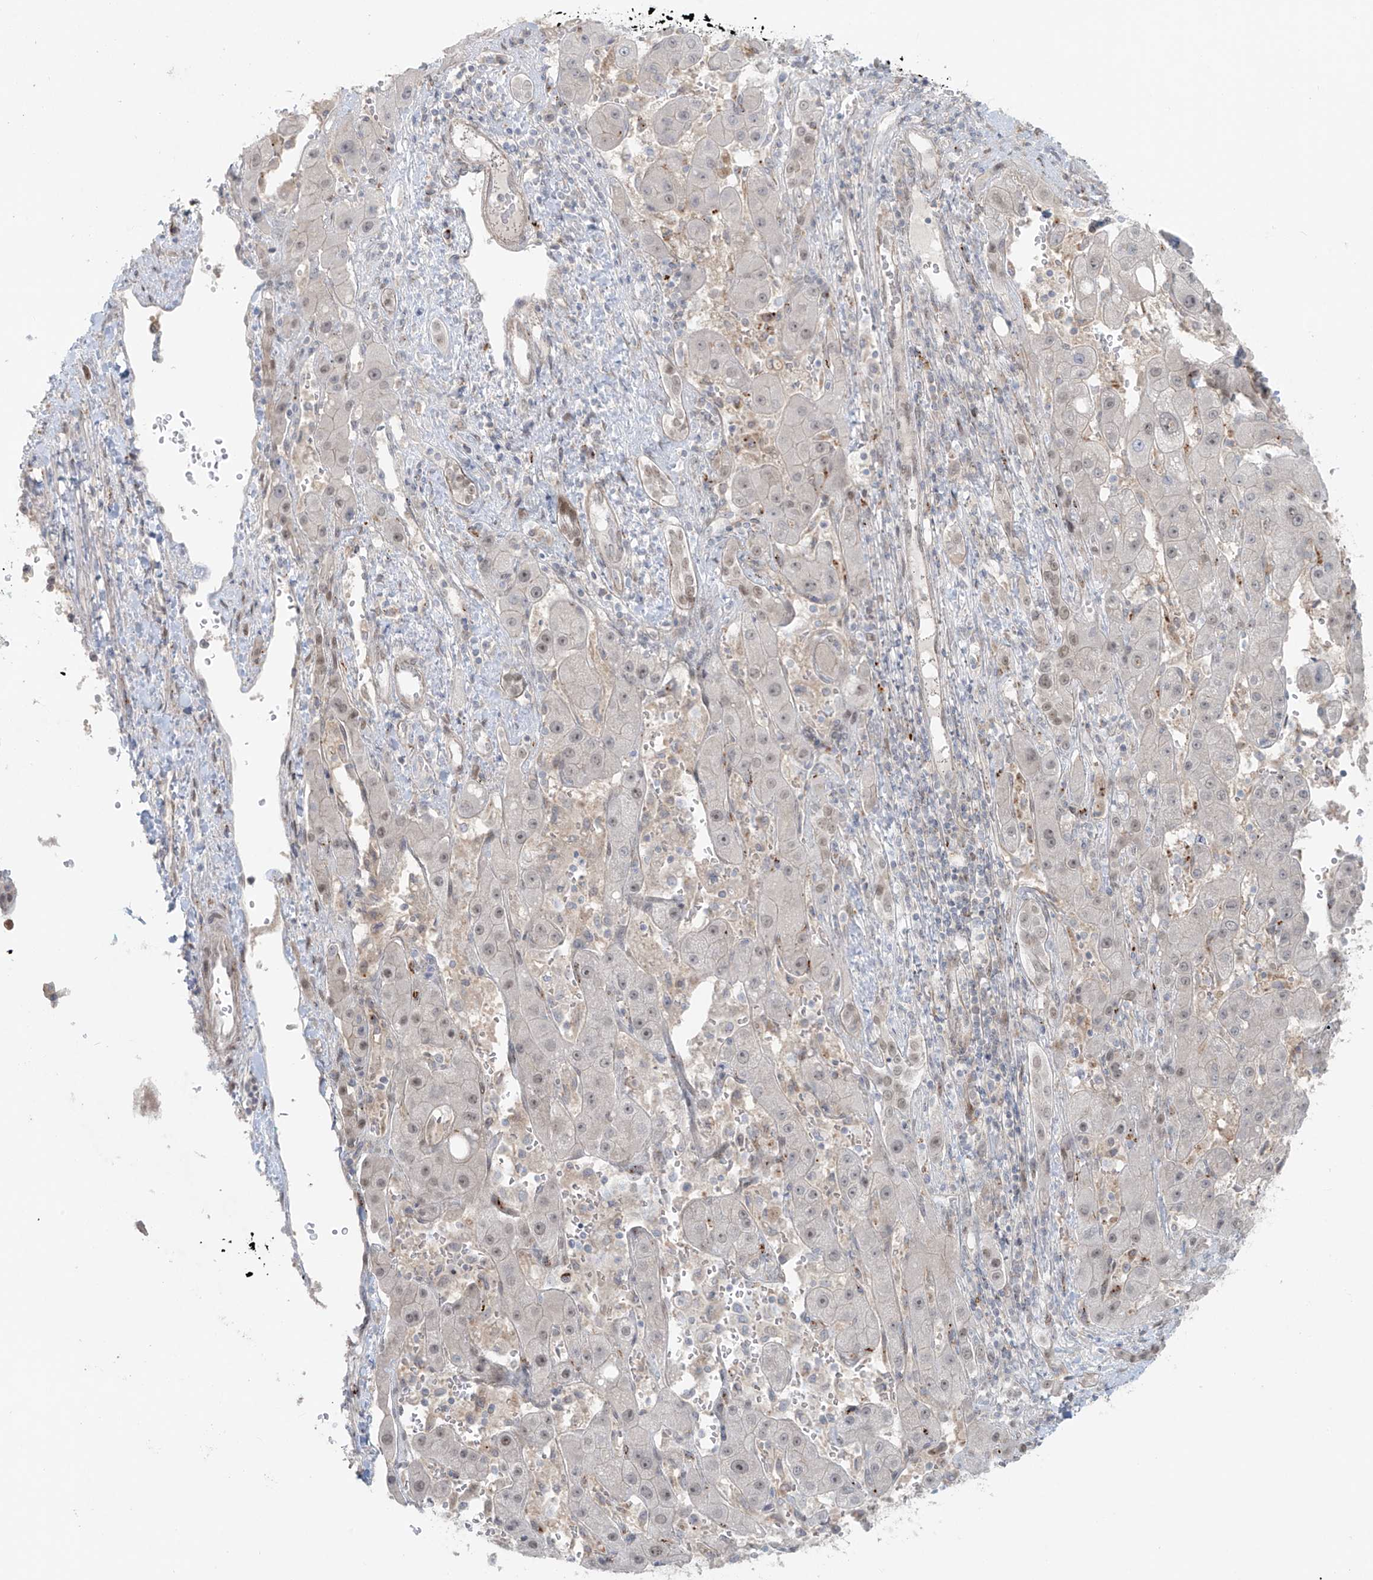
{"staining": {"intensity": "negative", "quantity": "none", "location": "none"}, "tissue": "liver cancer", "cell_type": "Tumor cells", "image_type": "cancer", "snomed": [{"axis": "morphology", "description": "Carcinoma, Hepatocellular, NOS"}, {"axis": "topography", "description": "Liver"}], "caption": "Immunohistochemistry (IHC) histopathology image of neoplastic tissue: liver hepatocellular carcinoma stained with DAB exhibits no significant protein positivity in tumor cells. (DAB IHC visualized using brightfield microscopy, high magnification).", "gene": "PPAT", "patient": {"sex": "female", "age": 73}}